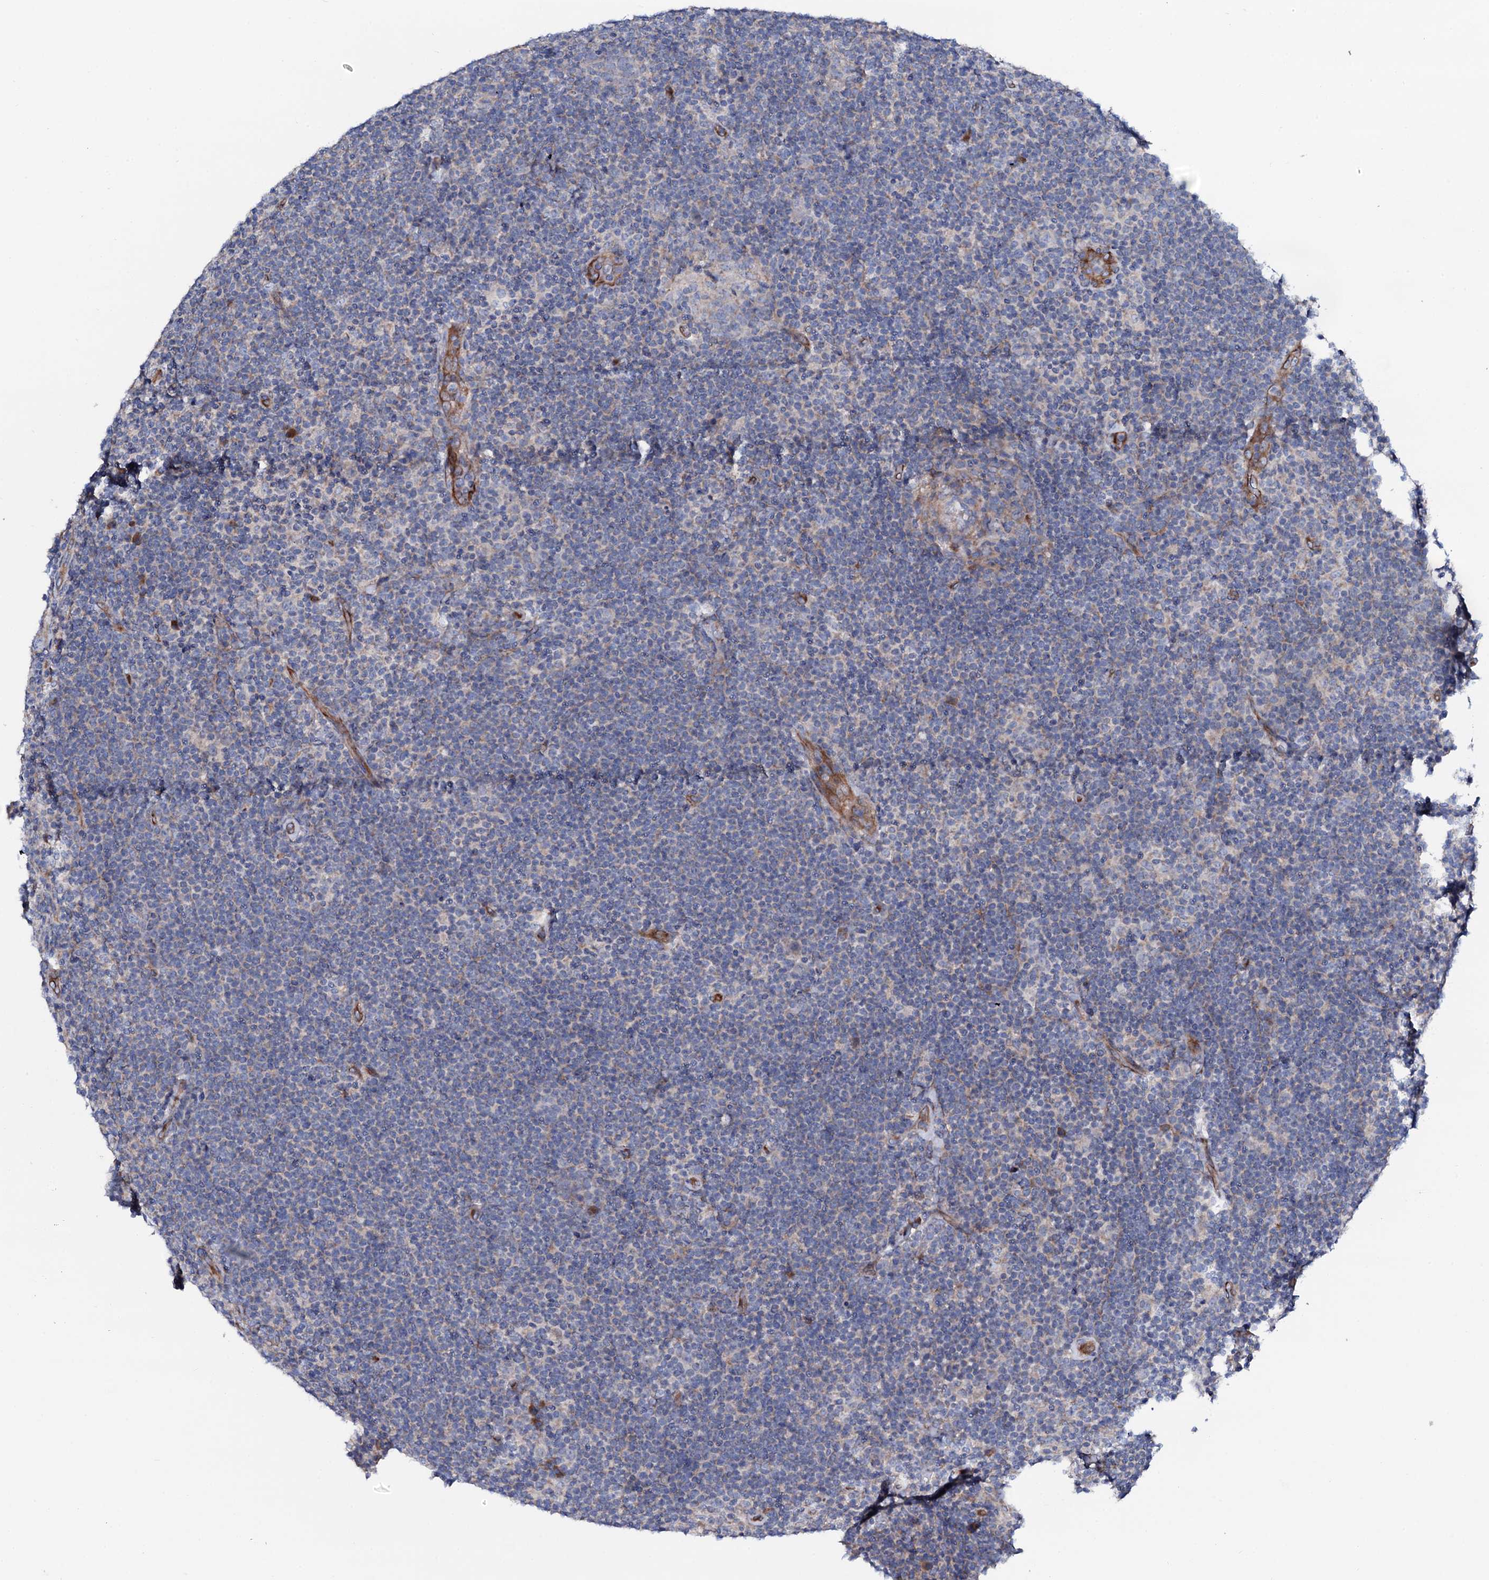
{"staining": {"intensity": "negative", "quantity": "none", "location": "none"}, "tissue": "lymphoma", "cell_type": "Tumor cells", "image_type": "cancer", "snomed": [{"axis": "morphology", "description": "Hodgkin's disease, NOS"}, {"axis": "topography", "description": "Lymph node"}], "caption": "This is a histopathology image of immunohistochemistry staining of lymphoma, which shows no positivity in tumor cells. The staining is performed using DAB brown chromogen with nuclei counter-stained in using hematoxylin.", "gene": "STARD13", "patient": {"sex": "female", "age": 57}}